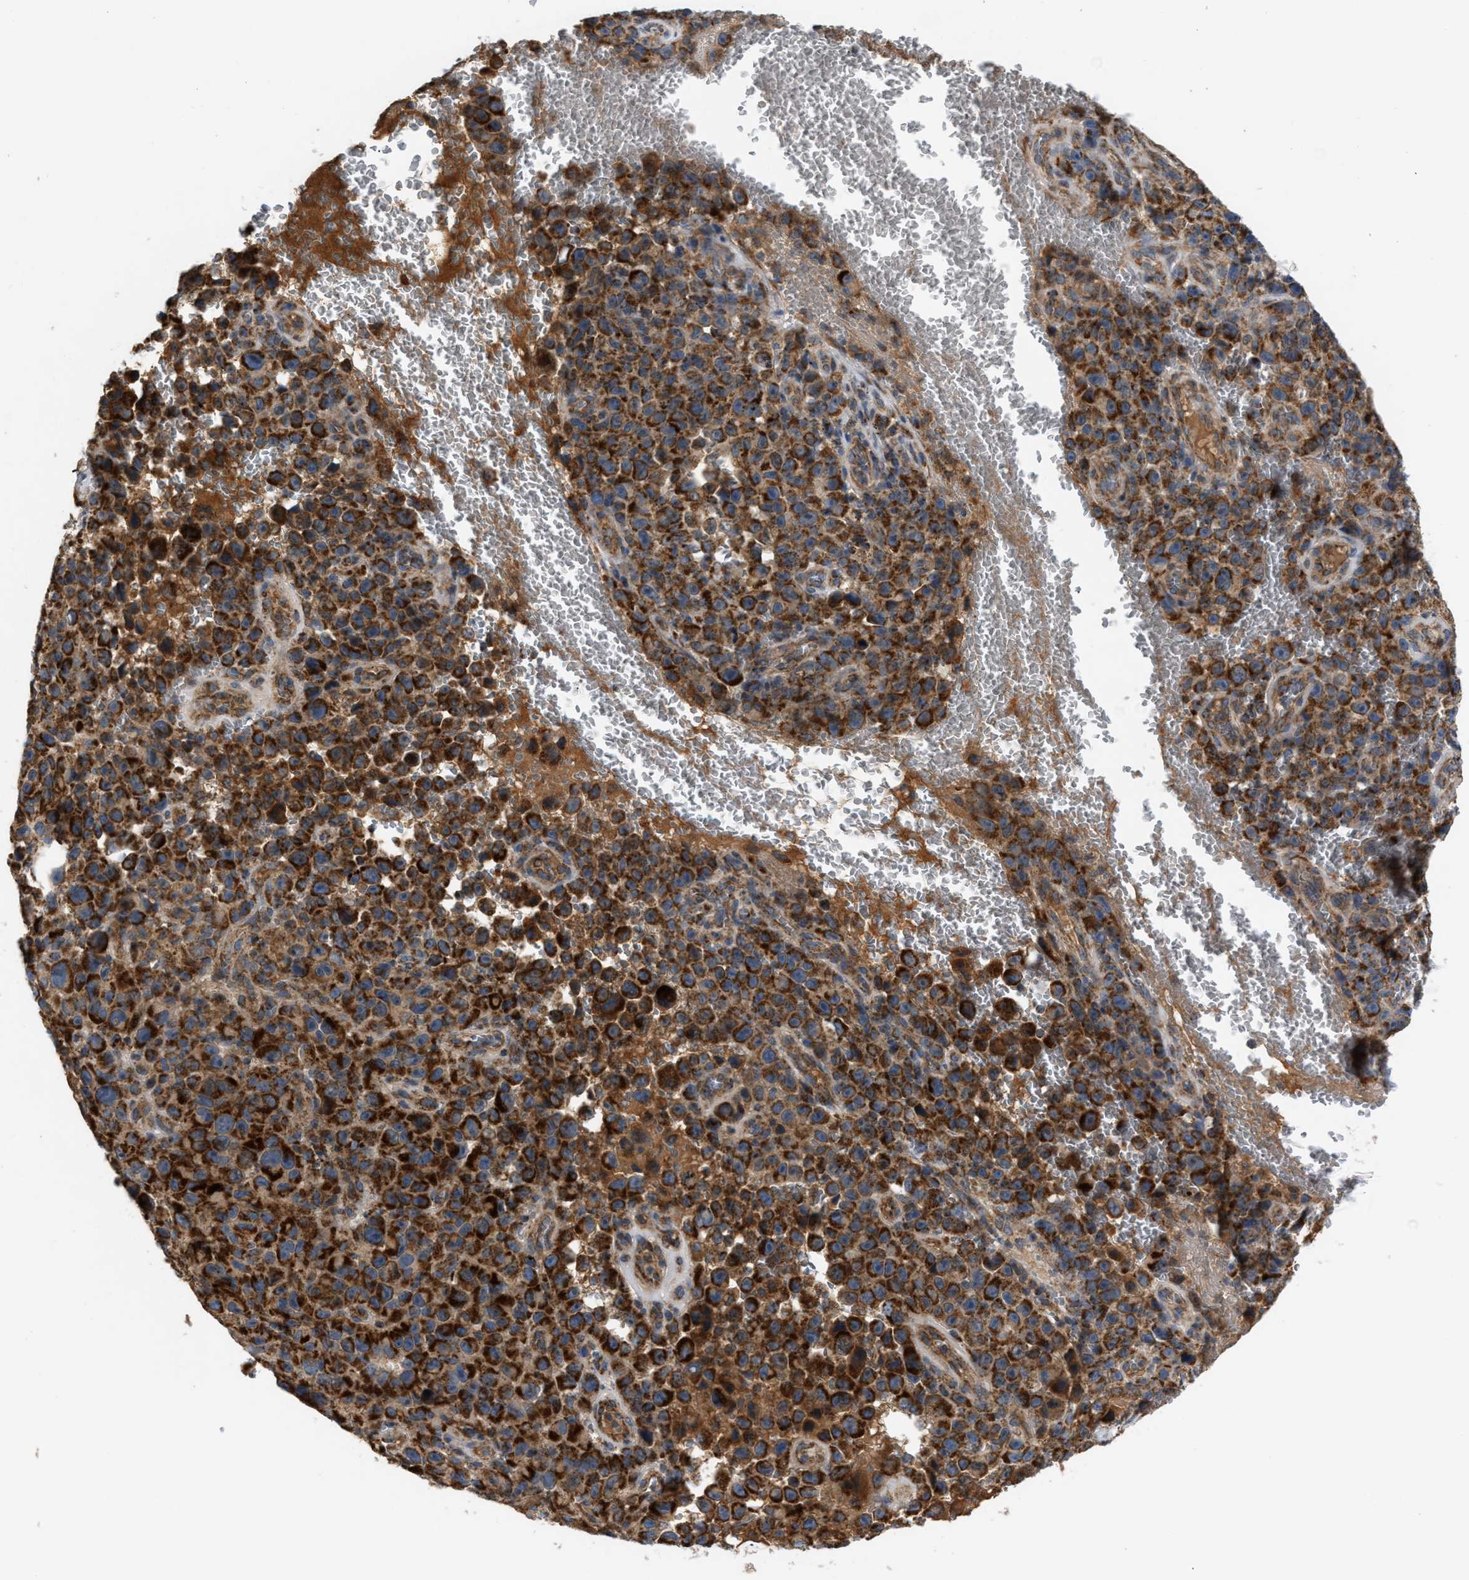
{"staining": {"intensity": "strong", "quantity": ">75%", "location": "cytoplasmic/membranous"}, "tissue": "melanoma", "cell_type": "Tumor cells", "image_type": "cancer", "snomed": [{"axis": "morphology", "description": "Malignant melanoma, NOS"}, {"axis": "topography", "description": "Skin"}], "caption": "Strong cytoplasmic/membranous expression is present in approximately >75% of tumor cells in melanoma.", "gene": "TACO1", "patient": {"sex": "female", "age": 82}}